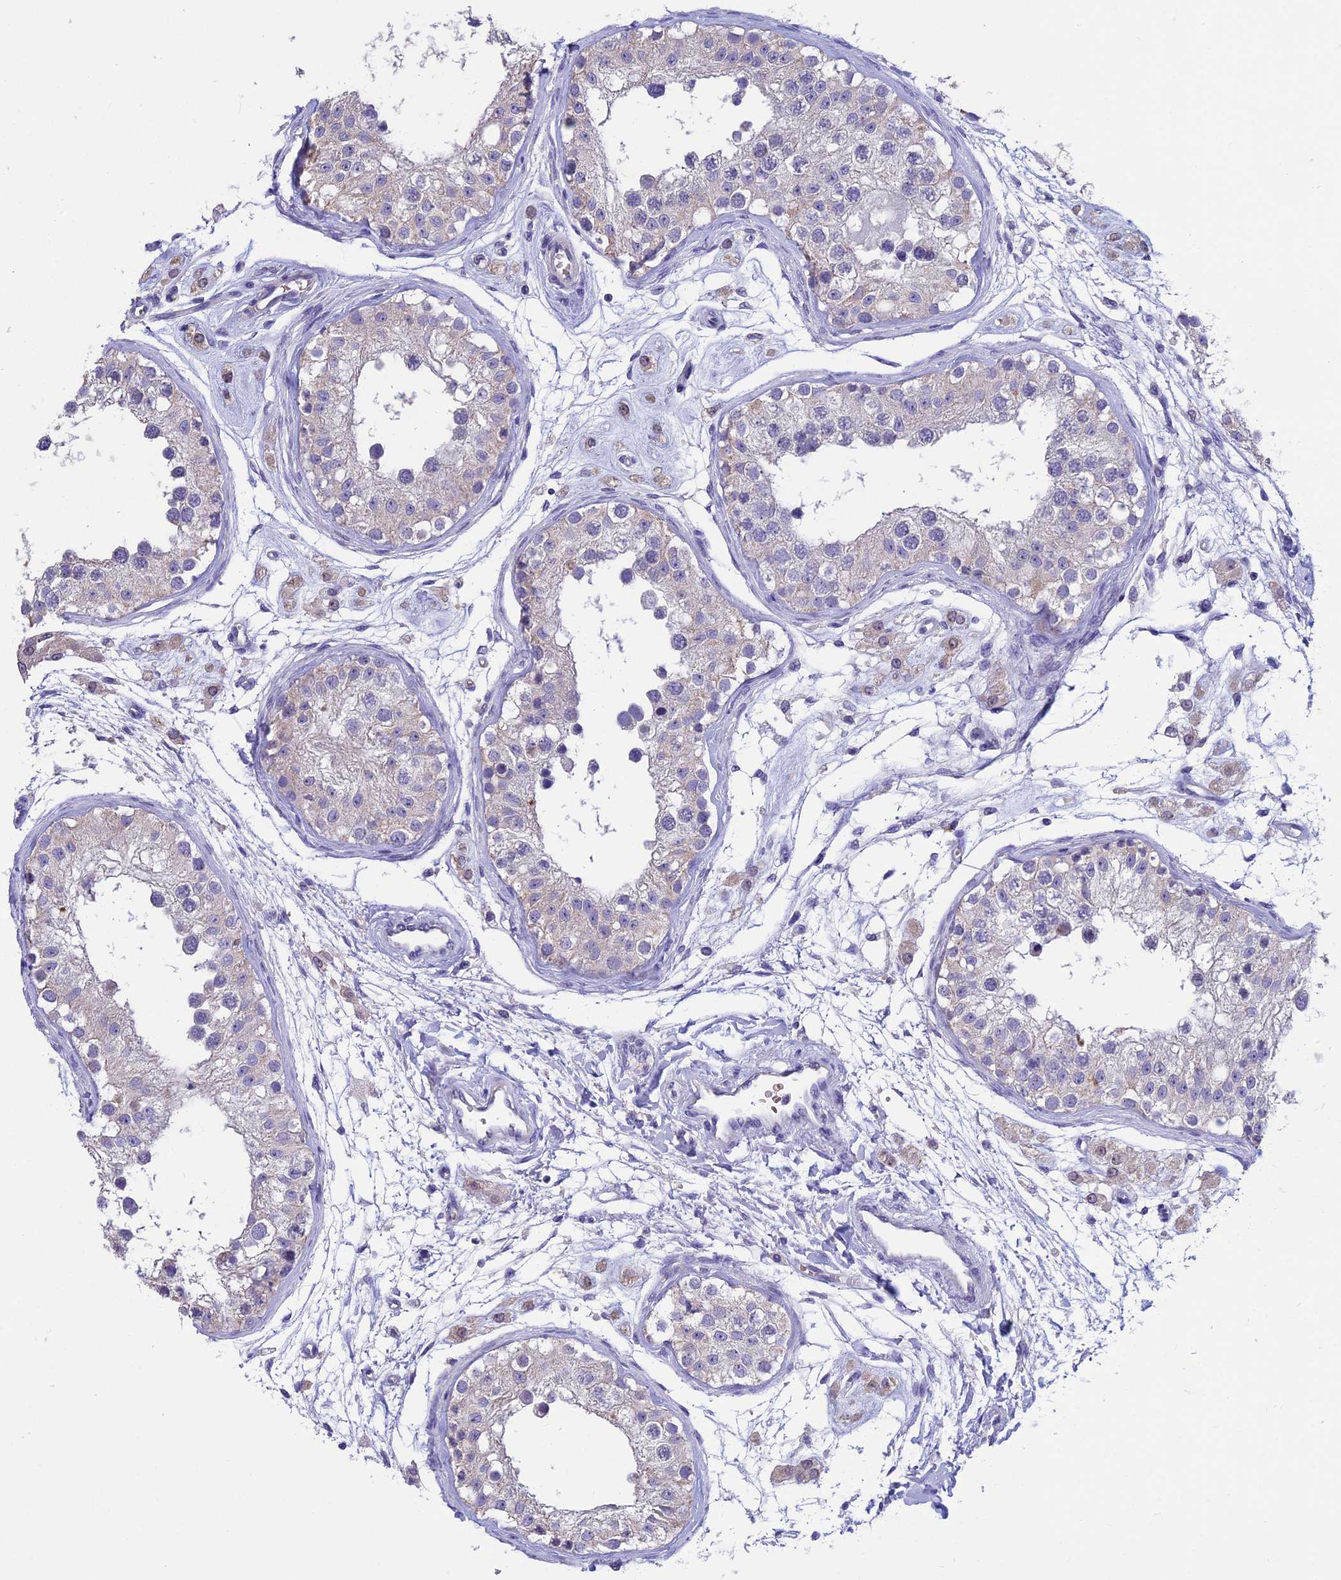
{"staining": {"intensity": "negative", "quantity": "none", "location": "none"}, "tissue": "testis", "cell_type": "Cells in seminiferous ducts", "image_type": "normal", "snomed": [{"axis": "morphology", "description": "Normal tissue, NOS"}, {"axis": "morphology", "description": "Adenocarcinoma, metastatic, NOS"}, {"axis": "topography", "description": "Testis"}], "caption": "There is no significant expression in cells in seminiferous ducts of testis. Nuclei are stained in blue.", "gene": "KNOP1", "patient": {"sex": "male", "age": 26}}